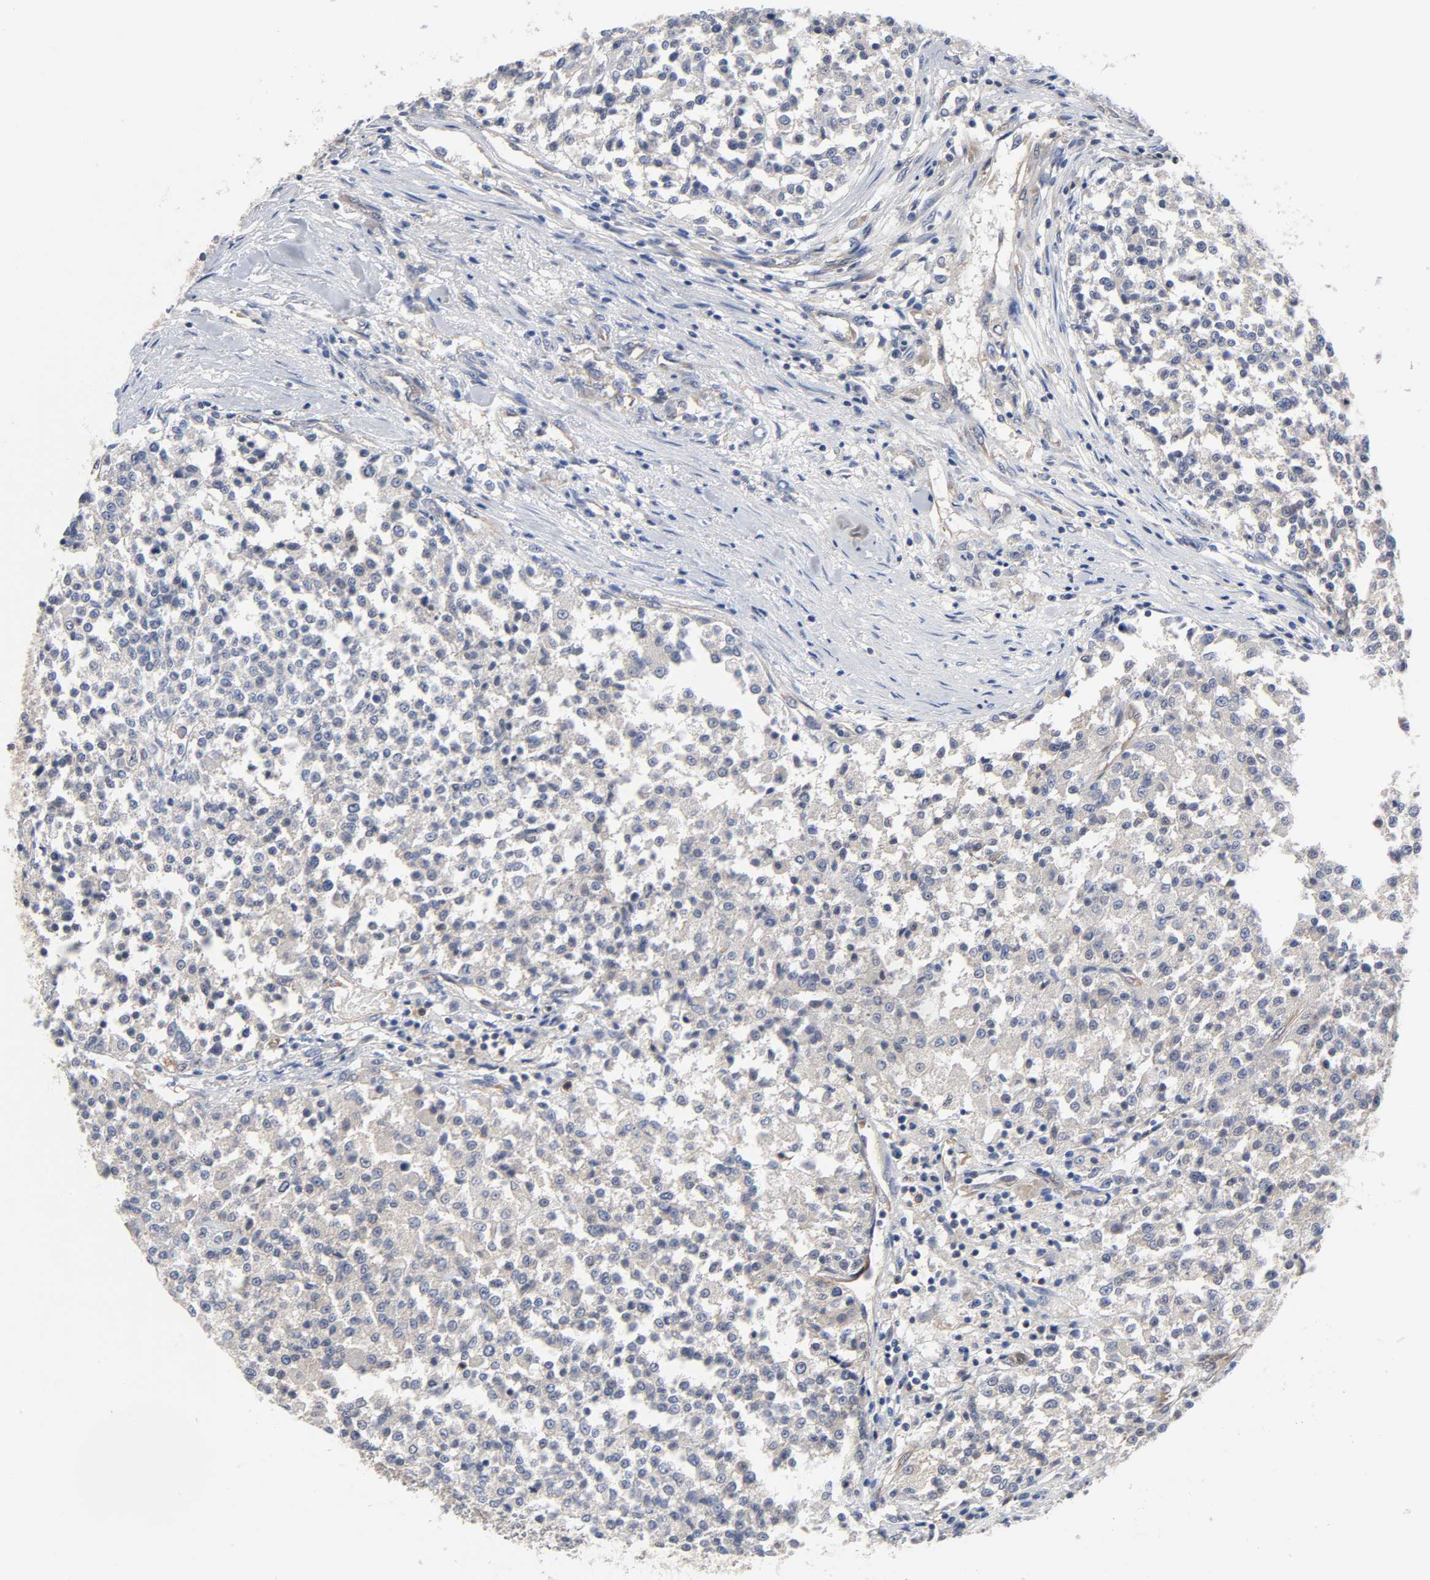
{"staining": {"intensity": "weak", "quantity": ">75%", "location": "cytoplasmic/membranous"}, "tissue": "testis cancer", "cell_type": "Tumor cells", "image_type": "cancer", "snomed": [{"axis": "morphology", "description": "Seminoma, NOS"}, {"axis": "topography", "description": "Testis"}], "caption": "The image shows immunohistochemical staining of testis seminoma. There is weak cytoplasmic/membranous expression is present in about >75% of tumor cells.", "gene": "PRKAB1", "patient": {"sex": "male", "age": 59}}